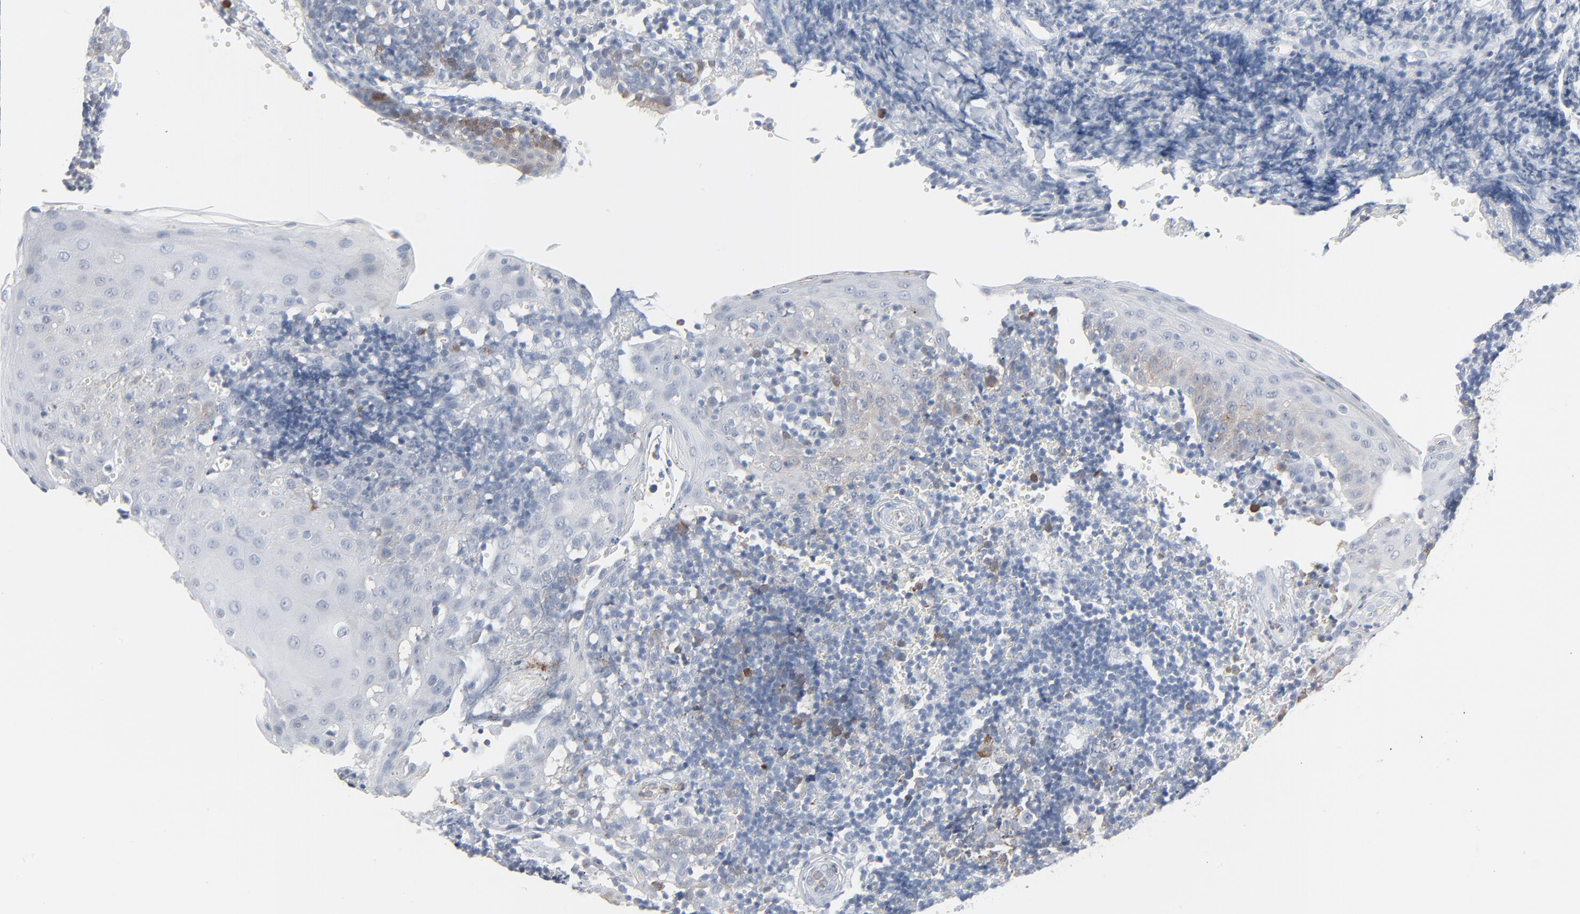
{"staining": {"intensity": "weak", "quantity": "<25%", "location": "cytoplasmic/membranous"}, "tissue": "tonsil", "cell_type": "Germinal center cells", "image_type": "normal", "snomed": [{"axis": "morphology", "description": "Normal tissue, NOS"}, {"axis": "topography", "description": "Tonsil"}], "caption": "A high-resolution photomicrograph shows immunohistochemistry (IHC) staining of unremarkable tonsil, which reveals no significant staining in germinal center cells. Nuclei are stained in blue.", "gene": "PHGDH", "patient": {"sex": "female", "age": 40}}